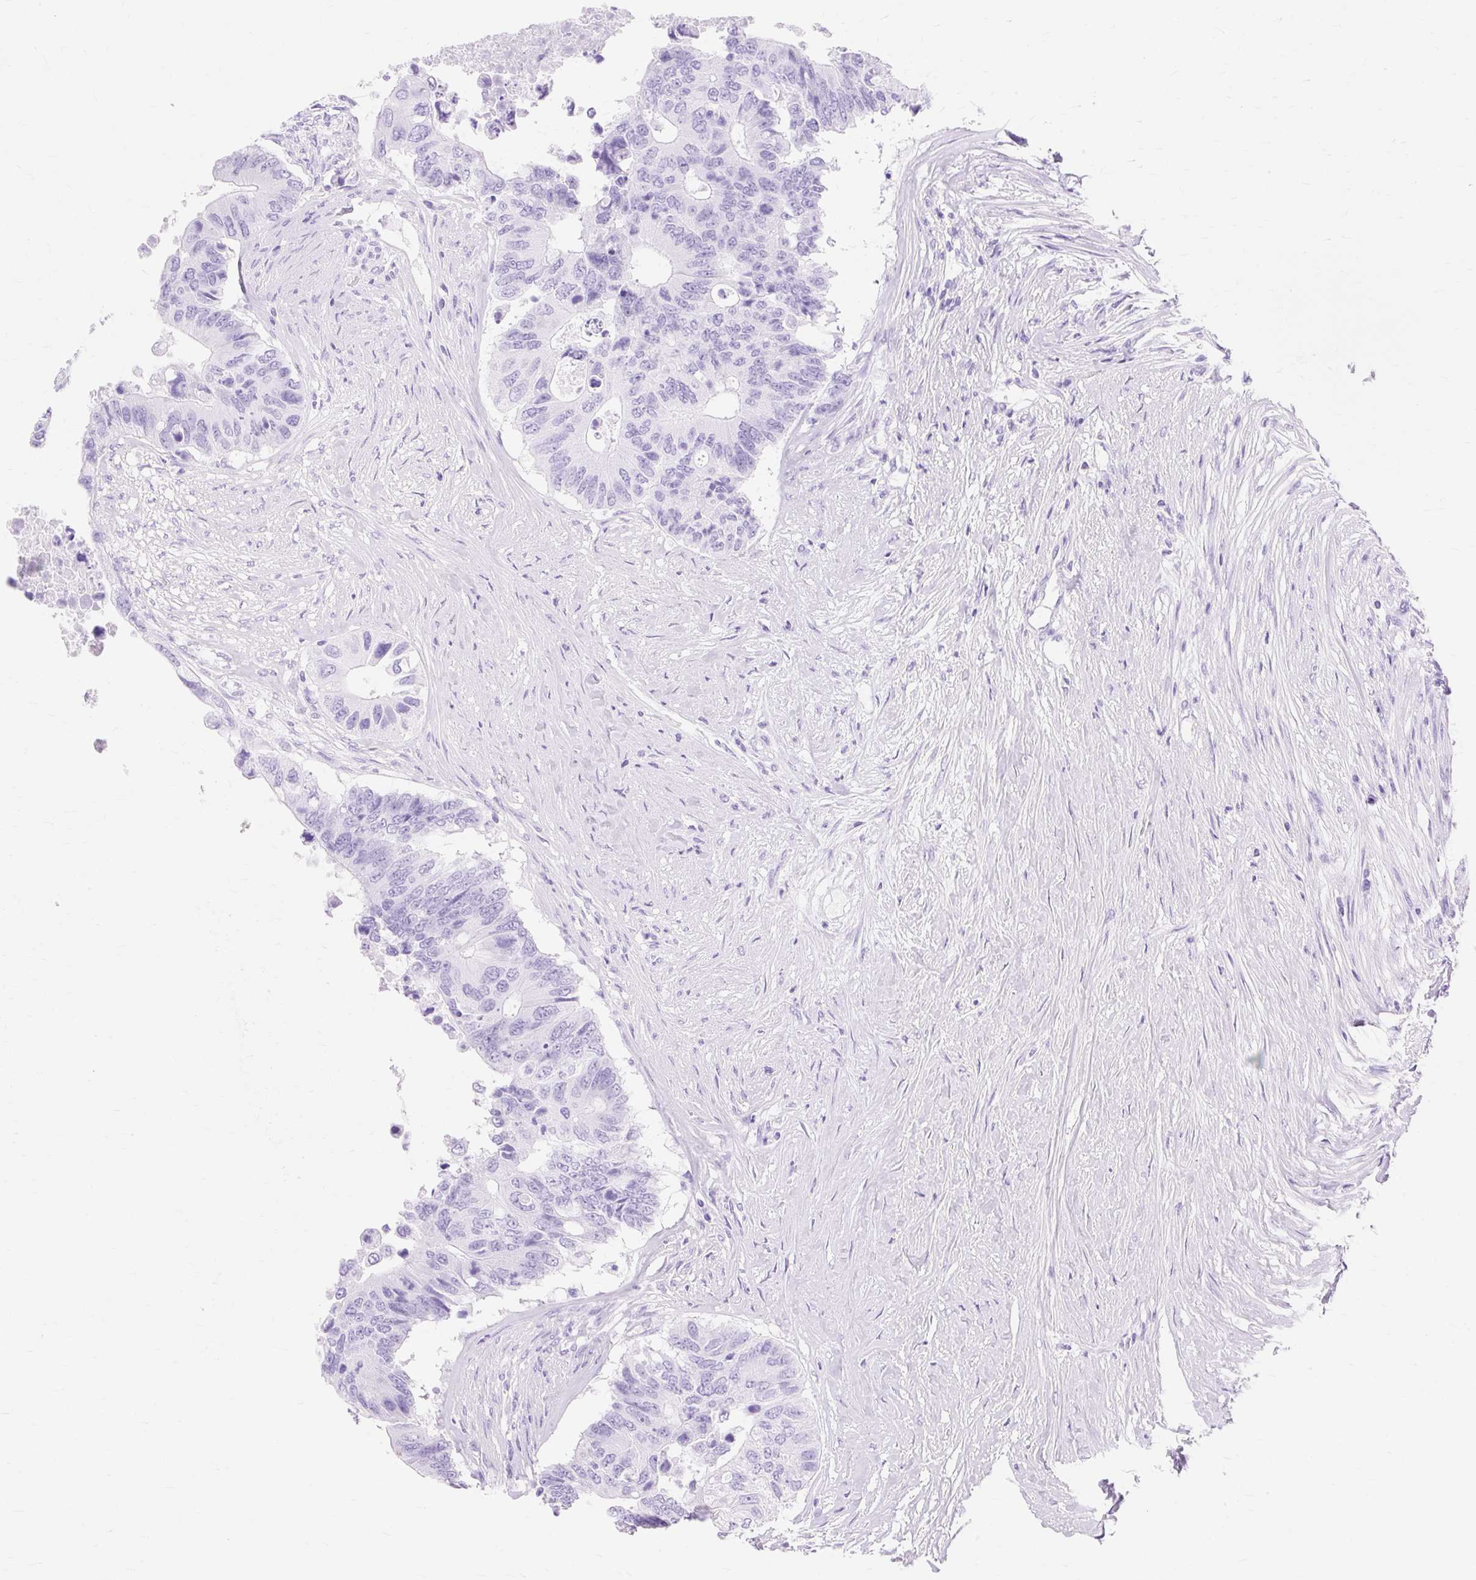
{"staining": {"intensity": "negative", "quantity": "none", "location": "none"}, "tissue": "colorectal cancer", "cell_type": "Tumor cells", "image_type": "cancer", "snomed": [{"axis": "morphology", "description": "Adenocarcinoma, NOS"}, {"axis": "topography", "description": "Colon"}], "caption": "An IHC image of colorectal cancer is shown. There is no staining in tumor cells of colorectal cancer.", "gene": "MBP", "patient": {"sex": "male", "age": 71}}